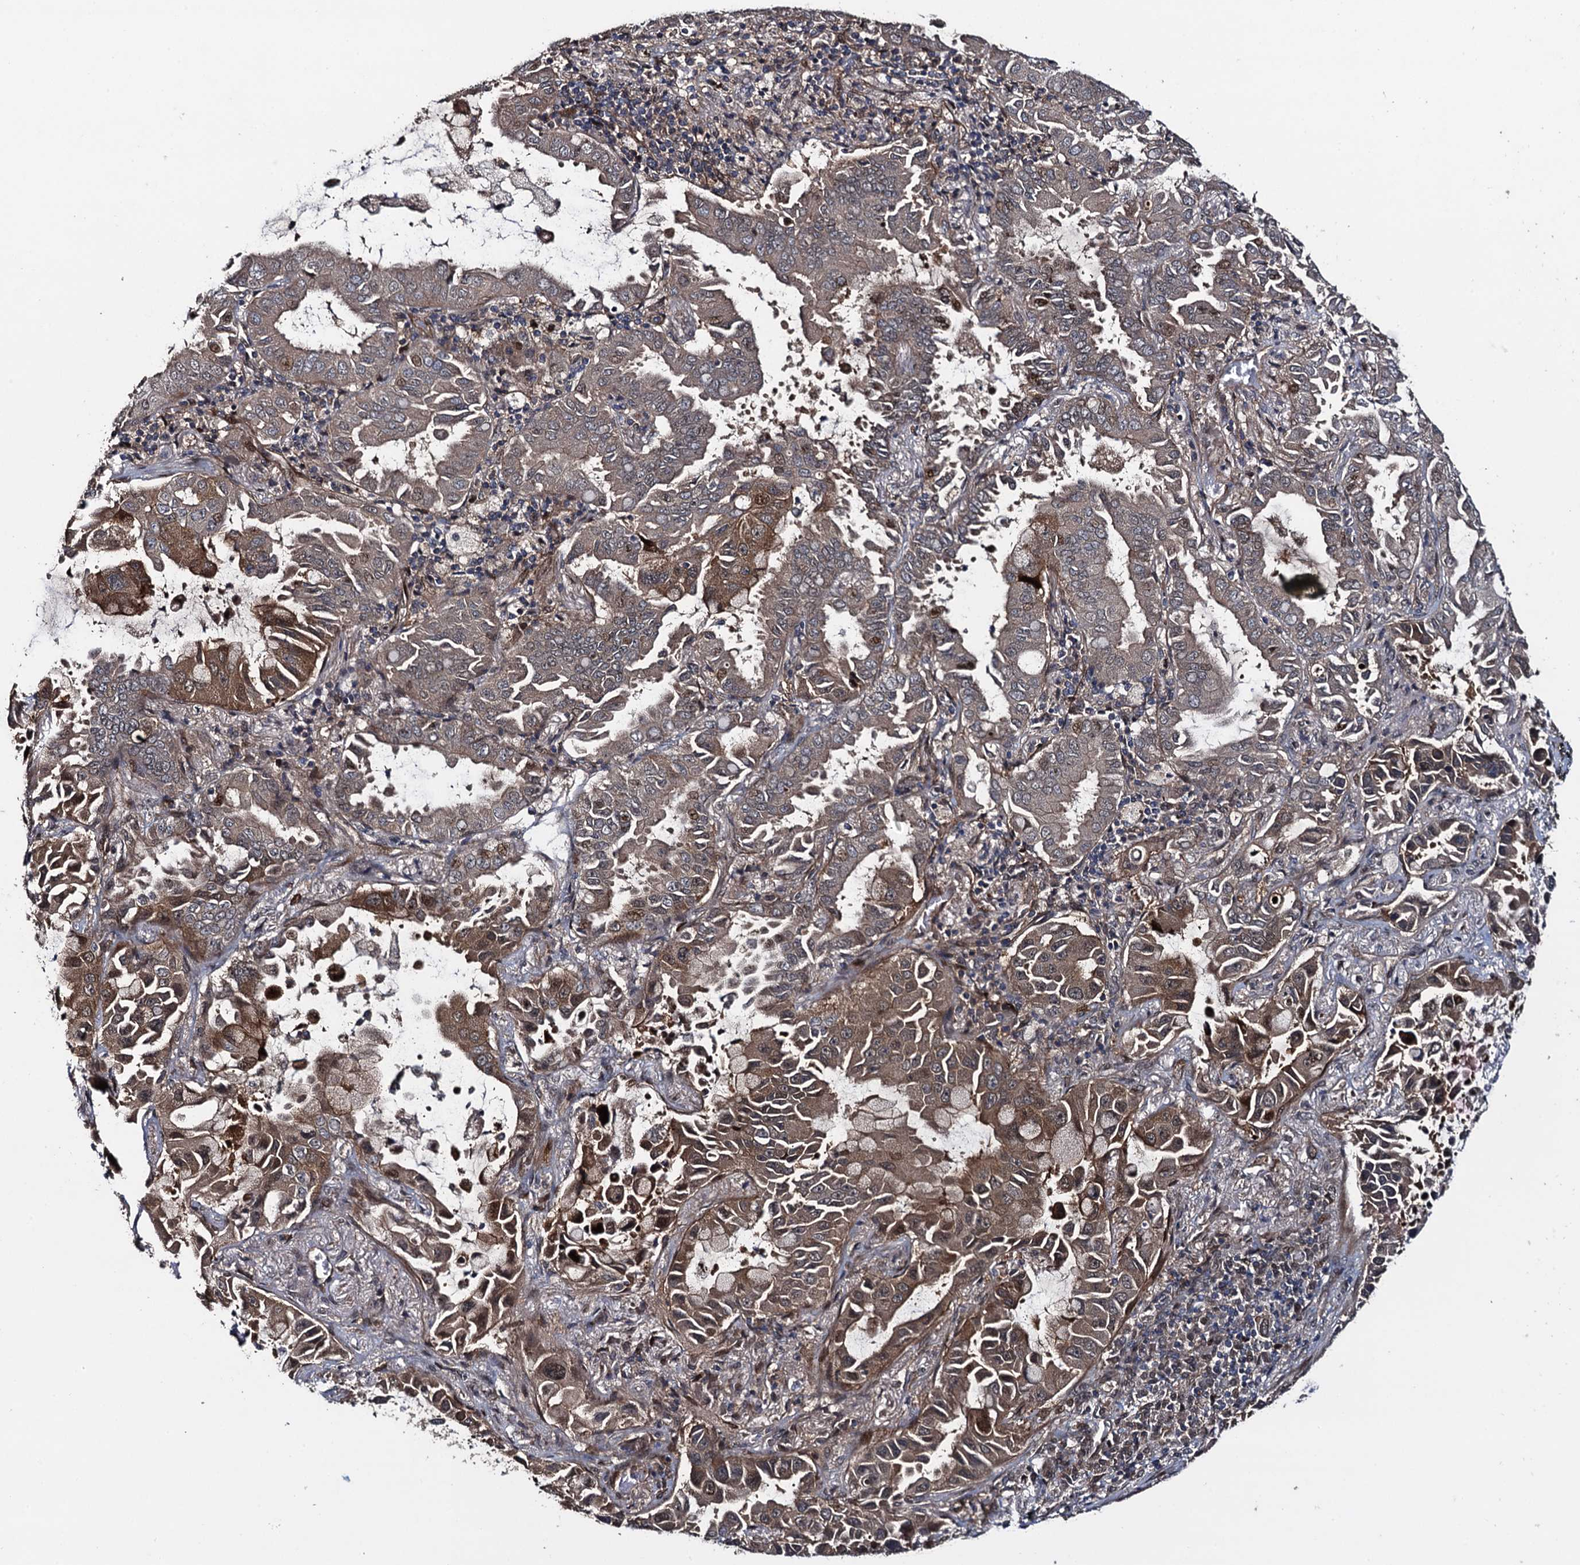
{"staining": {"intensity": "moderate", "quantity": ">75%", "location": "cytoplasmic/membranous"}, "tissue": "lung cancer", "cell_type": "Tumor cells", "image_type": "cancer", "snomed": [{"axis": "morphology", "description": "Adenocarcinoma, NOS"}, {"axis": "topography", "description": "Lung"}], "caption": "A high-resolution image shows immunohistochemistry staining of adenocarcinoma (lung), which demonstrates moderate cytoplasmic/membranous positivity in about >75% of tumor cells.", "gene": "RHOBTB1", "patient": {"sex": "male", "age": 64}}